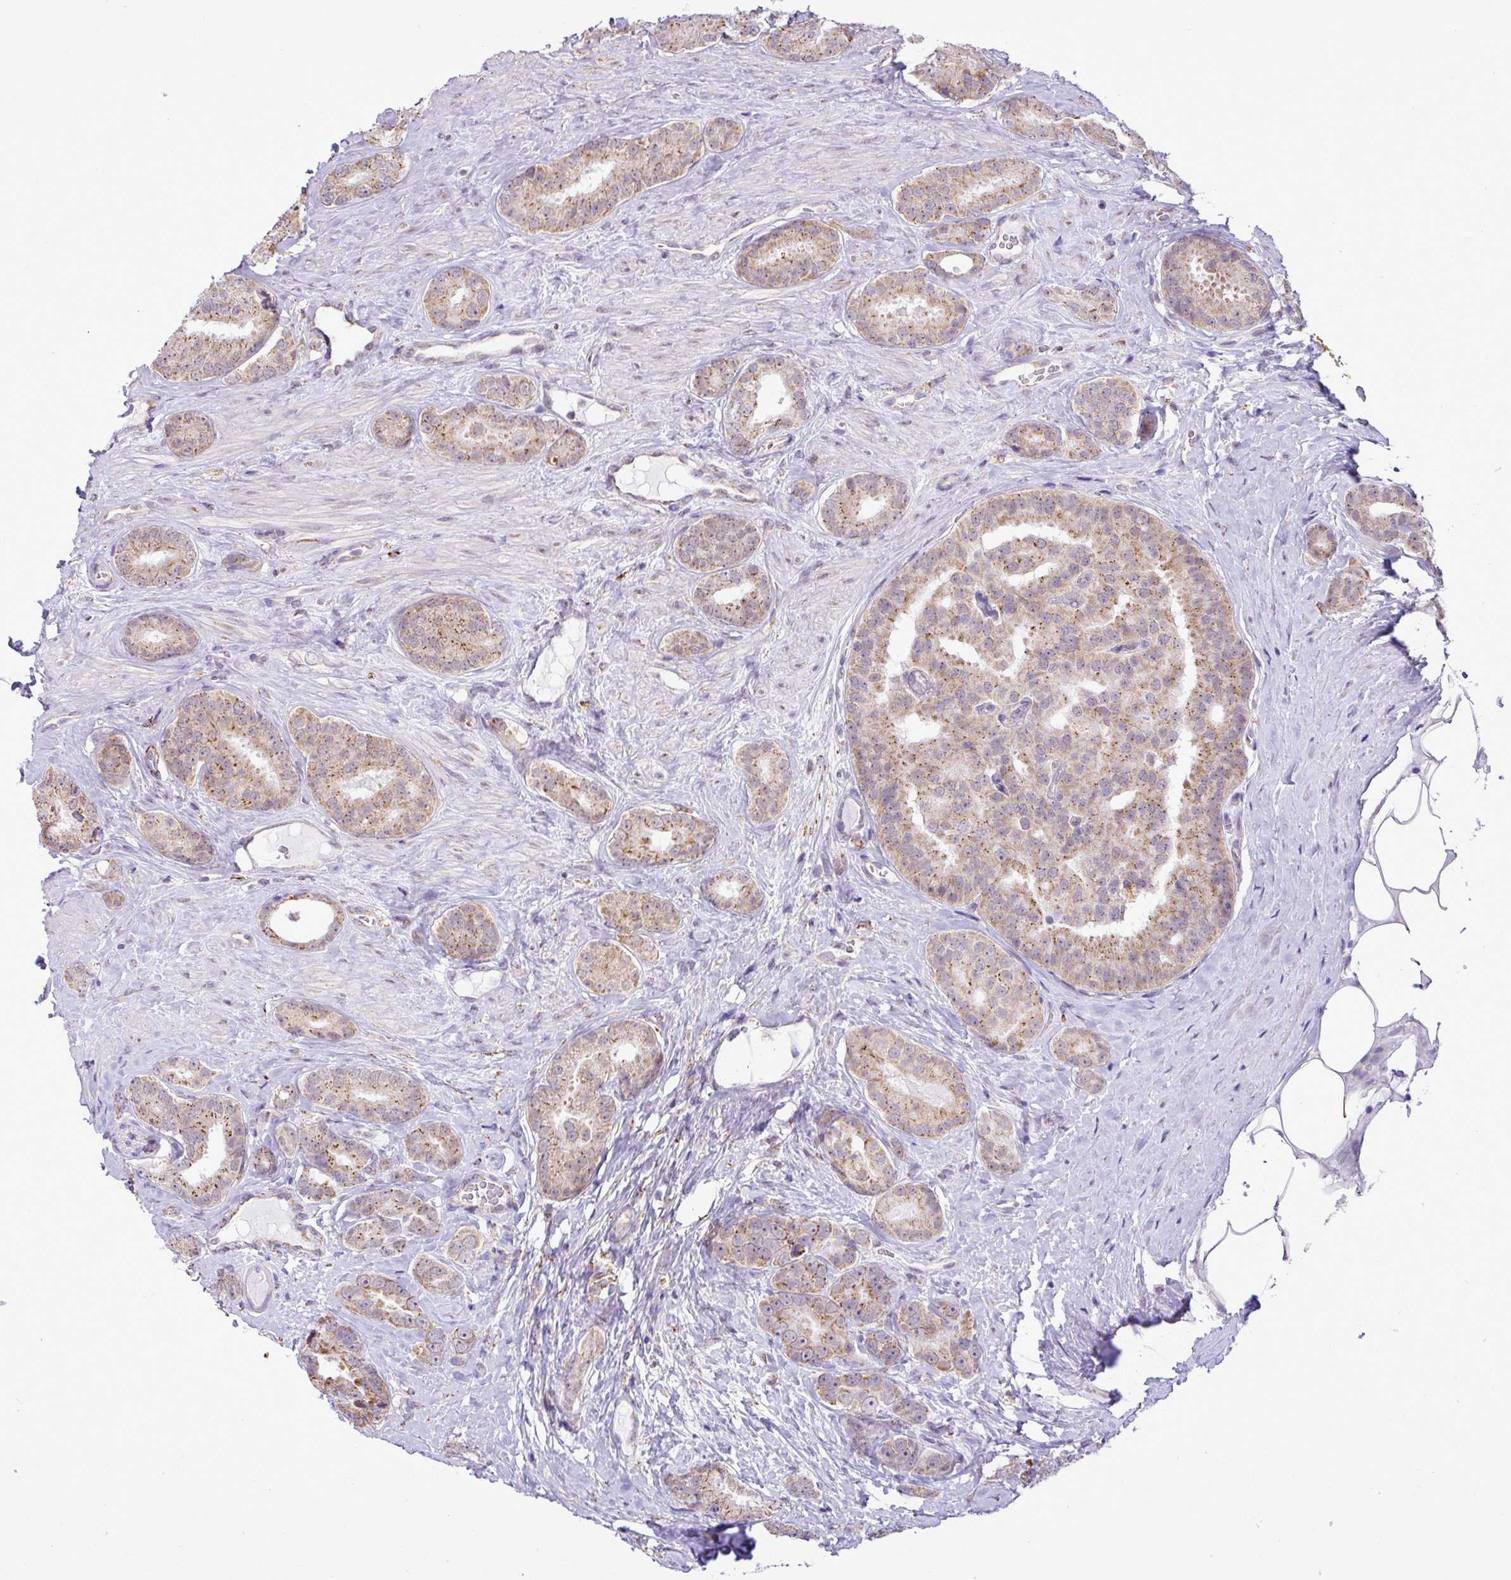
{"staining": {"intensity": "weak", "quantity": ">75%", "location": "cytoplasmic/membranous"}, "tissue": "prostate cancer", "cell_type": "Tumor cells", "image_type": "cancer", "snomed": [{"axis": "morphology", "description": "Adenocarcinoma, High grade"}, {"axis": "topography", "description": "Prostate"}], "caption": "A low amount of weak cytoplasmic/membranous staining is seen in about >75% of tumor cells in prostate cancer (high-grade adenocarcinoma) tissue.", "gene": "SGPP1", "patient": {"sex": "male", "age": 63}}